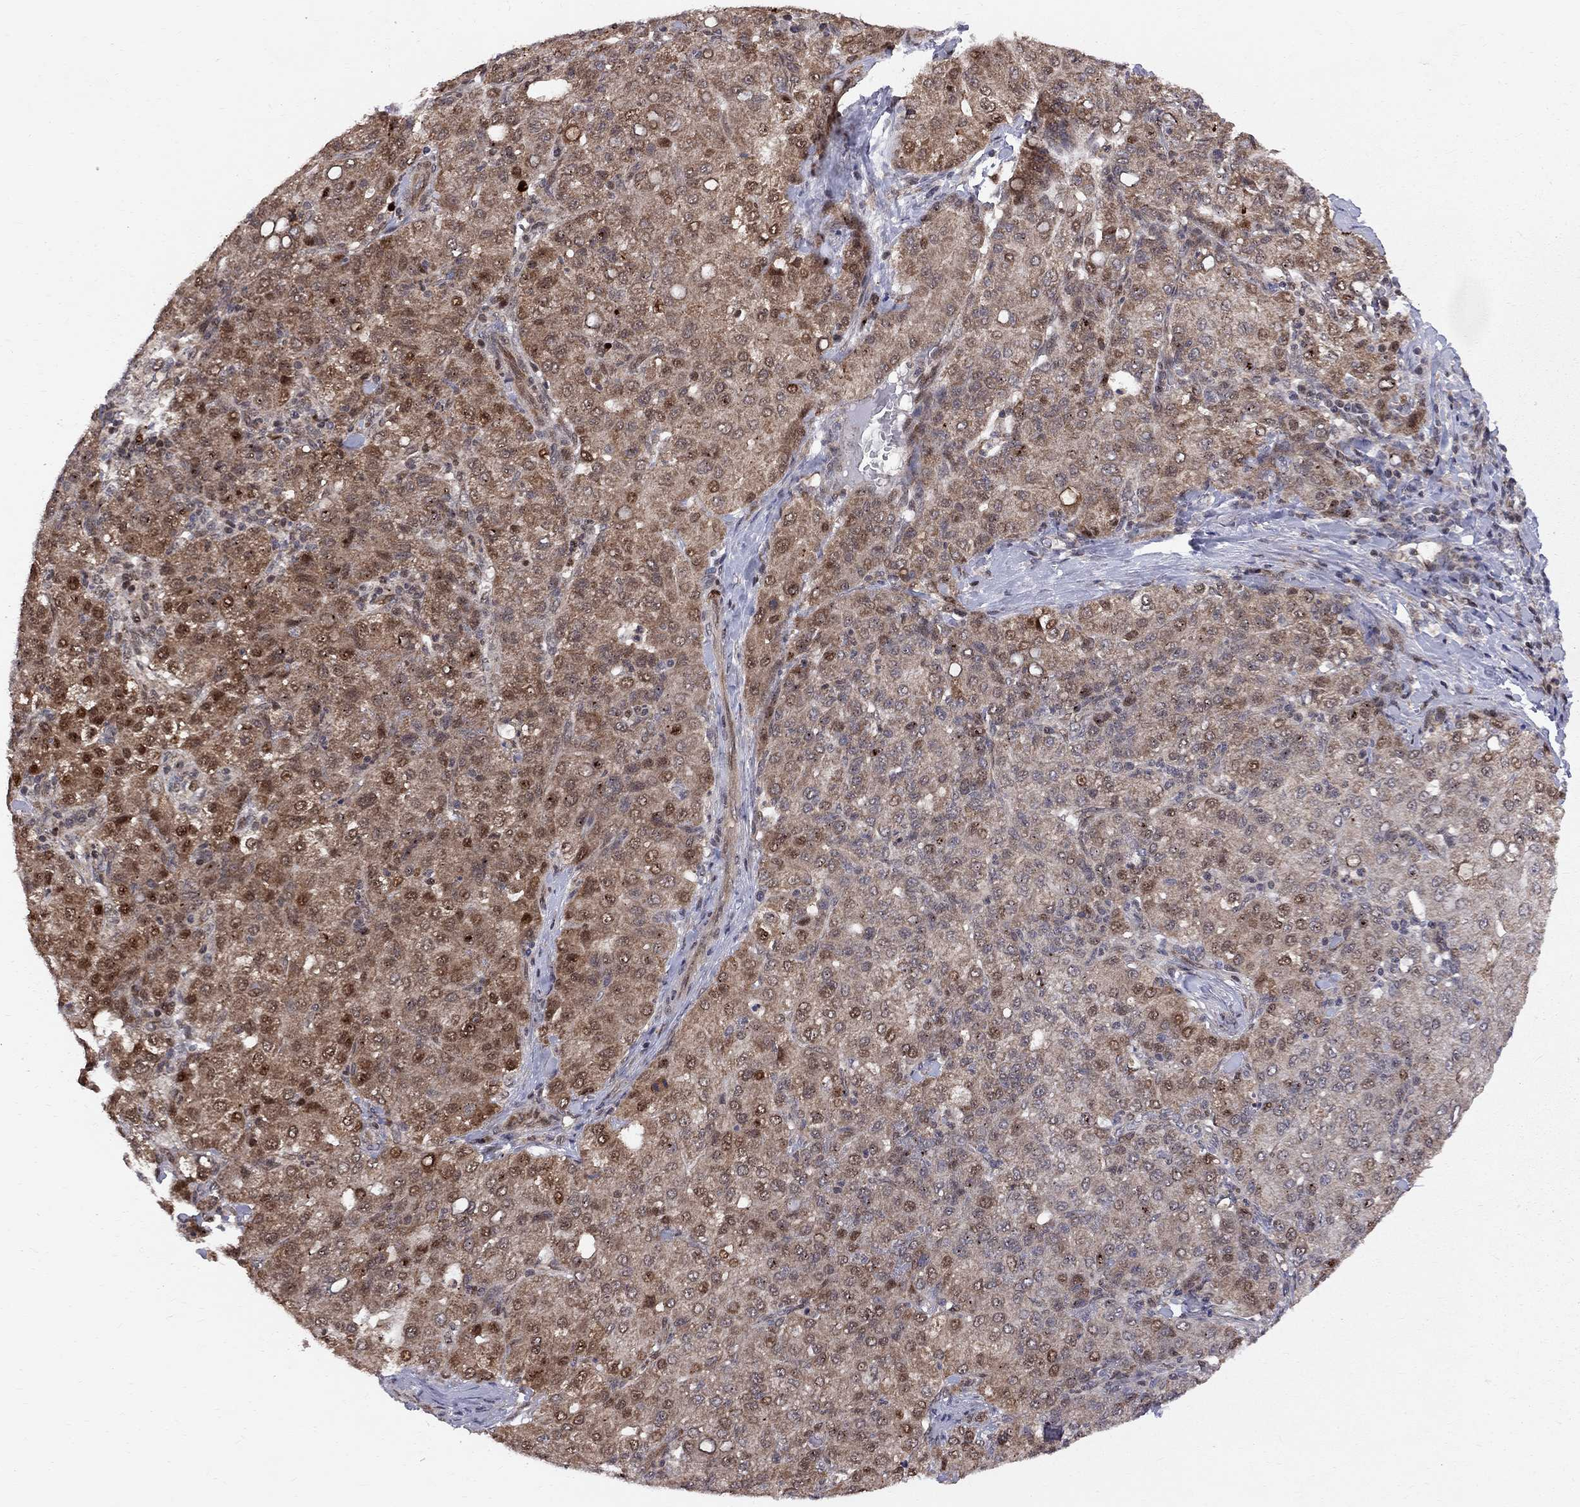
{"staining": {"intensity": "moderate", "quantity": "25%-75%", "location": "cytoplasmic/membranous,nuclear"}, "tissue": "liver cancer", "cell_type": "Tumor cells", "image_type": "cancer", "snomed": [{"axis": "morphology", "description": "Carcinoma, Hepatocellular, NOS"}, {"axis": "topography", "description": "Liver"}], "caption": "IHC (DAB (3,3'-diaminobenzidine)) staining of human hepatocellular carcinoma (liver) demonstrates moderate cytoplasmic/membranous and nuclear protein expression in approximately 25%-75% of tumor cells.", "gene": "ELOB", "patient": {"sex": "male", "age": 65}}